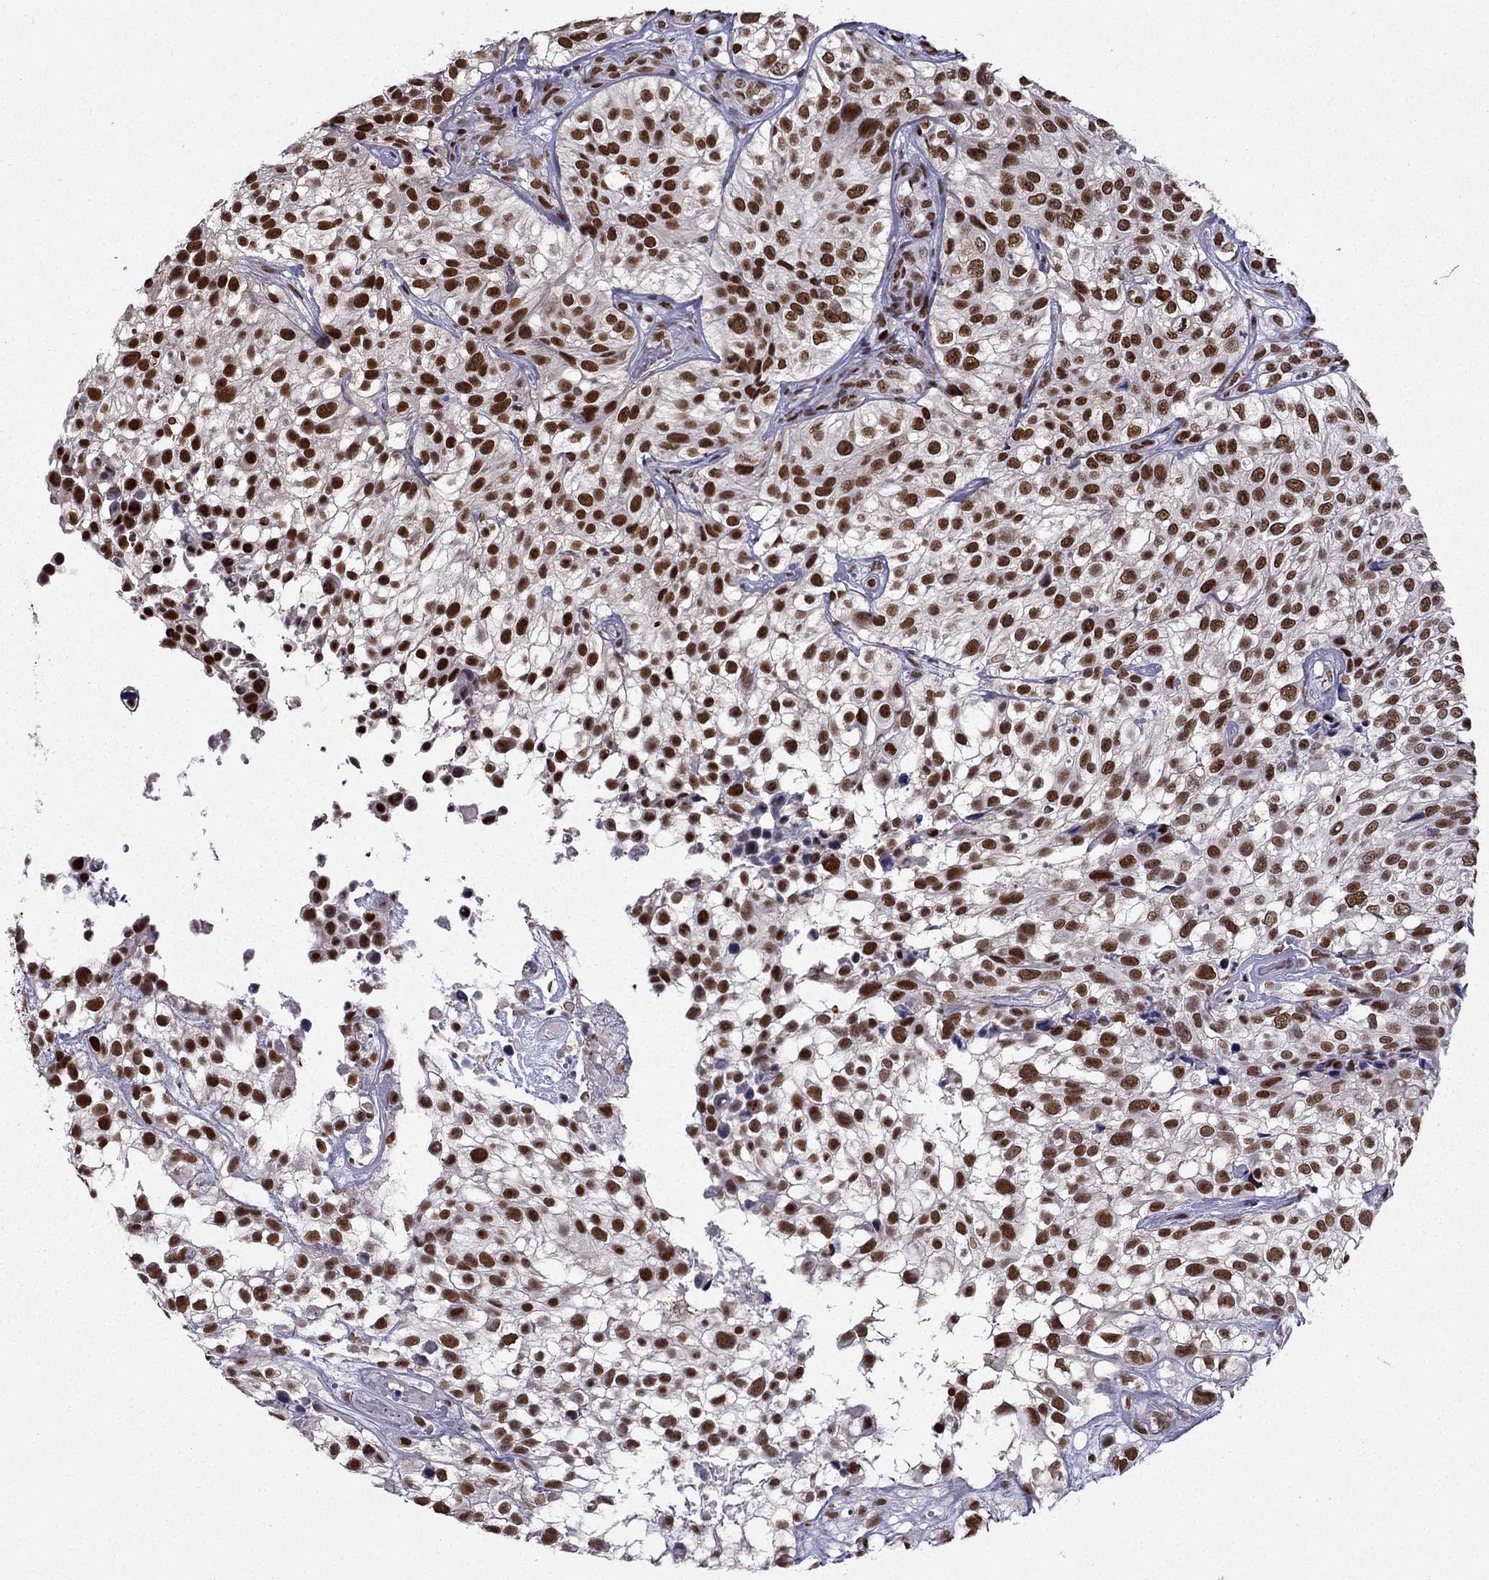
{"staining": {"intensity": "strong", "quantity": ">75%", "location": "nuclear"}, "tissue": "urothelial cancer", "cell_type": "Tumor cells", "image_type": "cancer", "snomed": [{"axis": "morphology", "description": "Urothelial carcinoma, High grade"}, {"axis": "topography", "description": "Urinary bladder"}], "caption": "Immunohistochemistry image of human urothelial cancer stained for a protein (brown), which displays high levels of strong nuclear positivity in approximately >75% of tumor cells.", "gene": "ZNF420", "patient": {"sex": "male", "age": 56}}